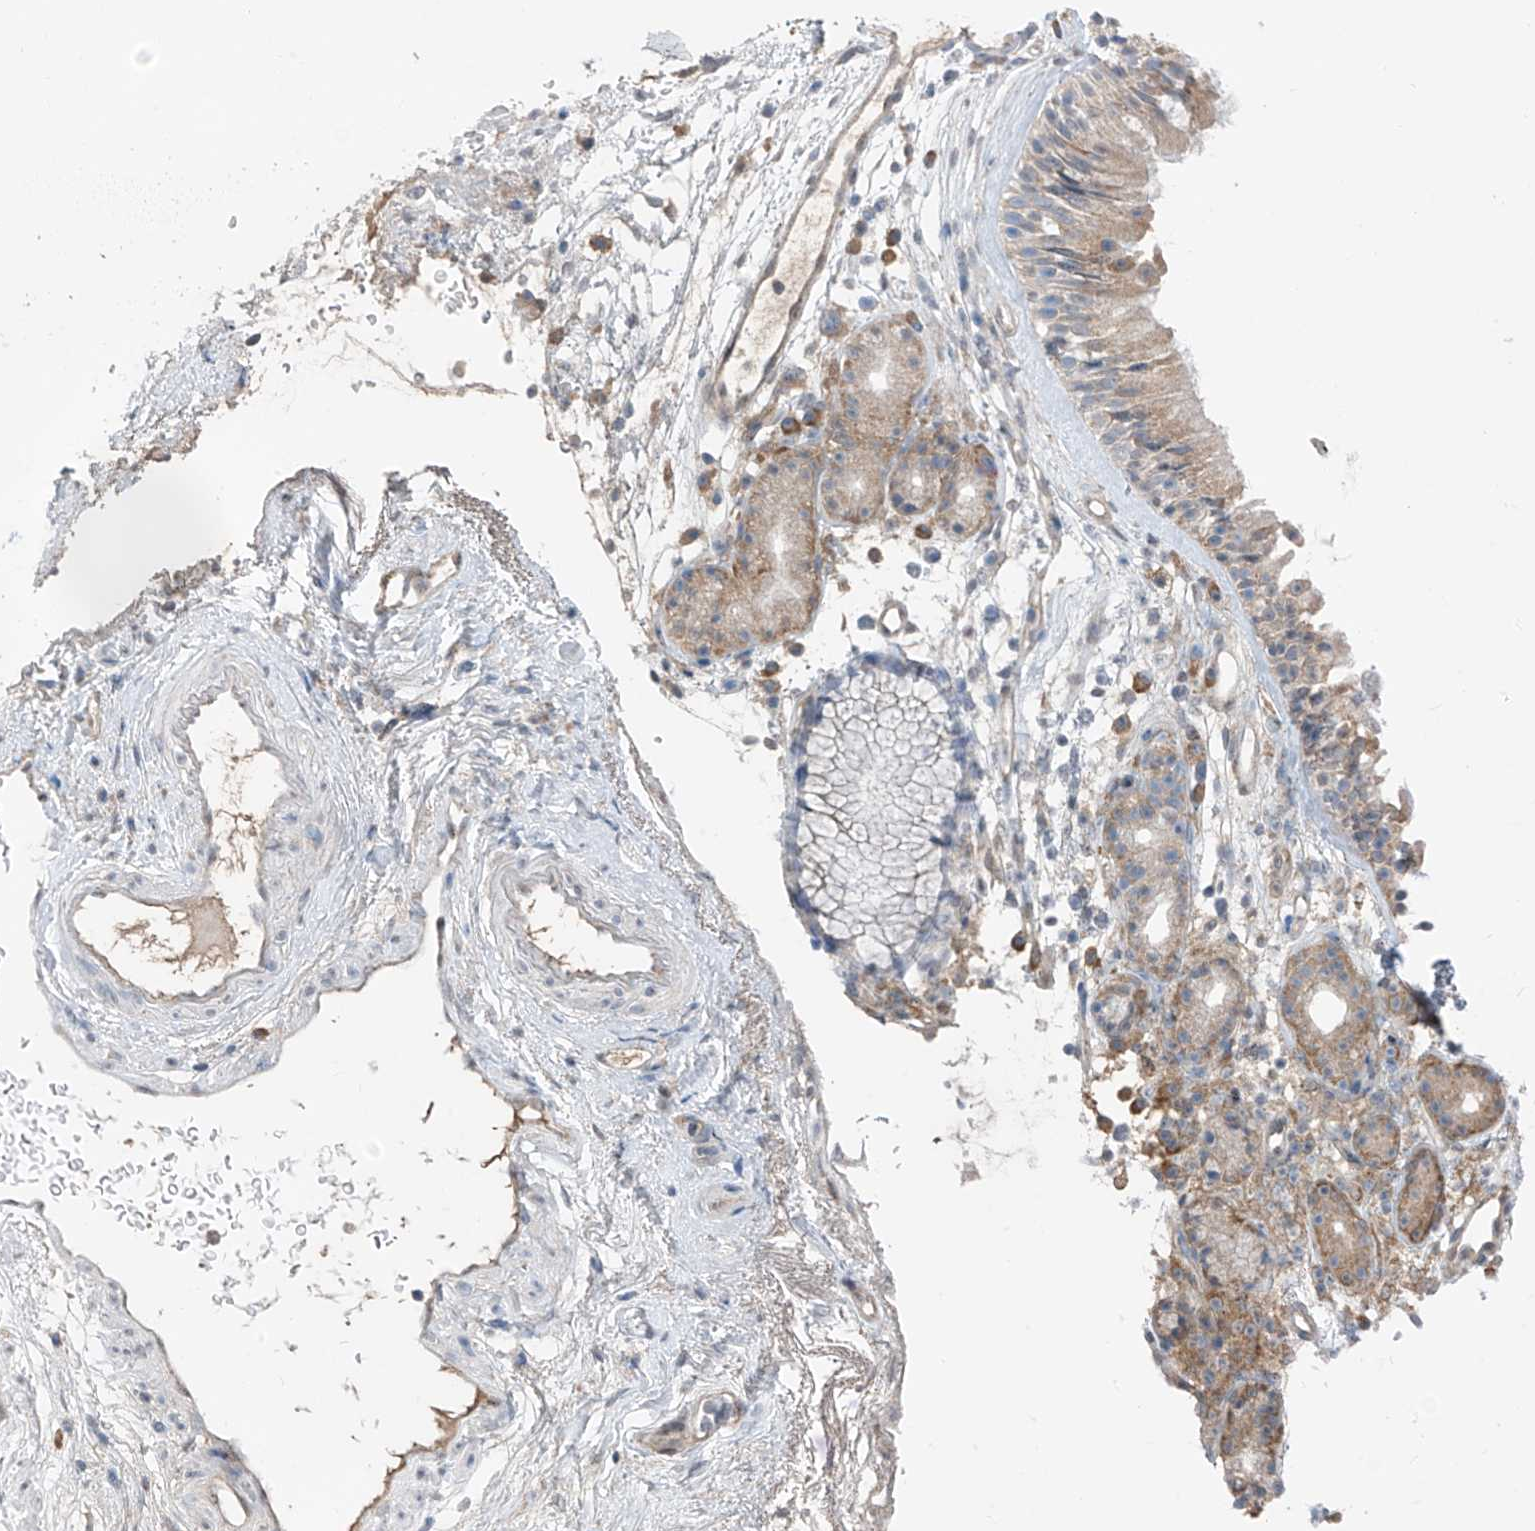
{"staining": {"intensity": "moderate", "quantity": "25%-75%", "location": "cytoplasmic/membranous,nuclear"}, "tissue": "nasopharynx", "cell_type": "Respiratory epithelial cells", "image_type": "normal", "snomed": [{"axis": "morphology", "description": "Normal tissue, NOS"}, {"axis": "morphology", "description": "Inflammation, NOS"}, {"axis": "morphology", "description": "Malignant melanoma, Metastatic site"}, {"axis": "topography", "description": "Nasopharynx"}], "caption": "Immunohistochemical staining of unremarkable human nasopharynx displays 25%-75% levels of moderate cytoplasmic/membranous,nuclear protein positivity in approximately 25%-75% of respiratory epithelial cells. (brown staining indicates protein expression, while blue staining denotes nuclei).", "gene": "RPL4", "patient": {"sex": "male", "age": 70}}